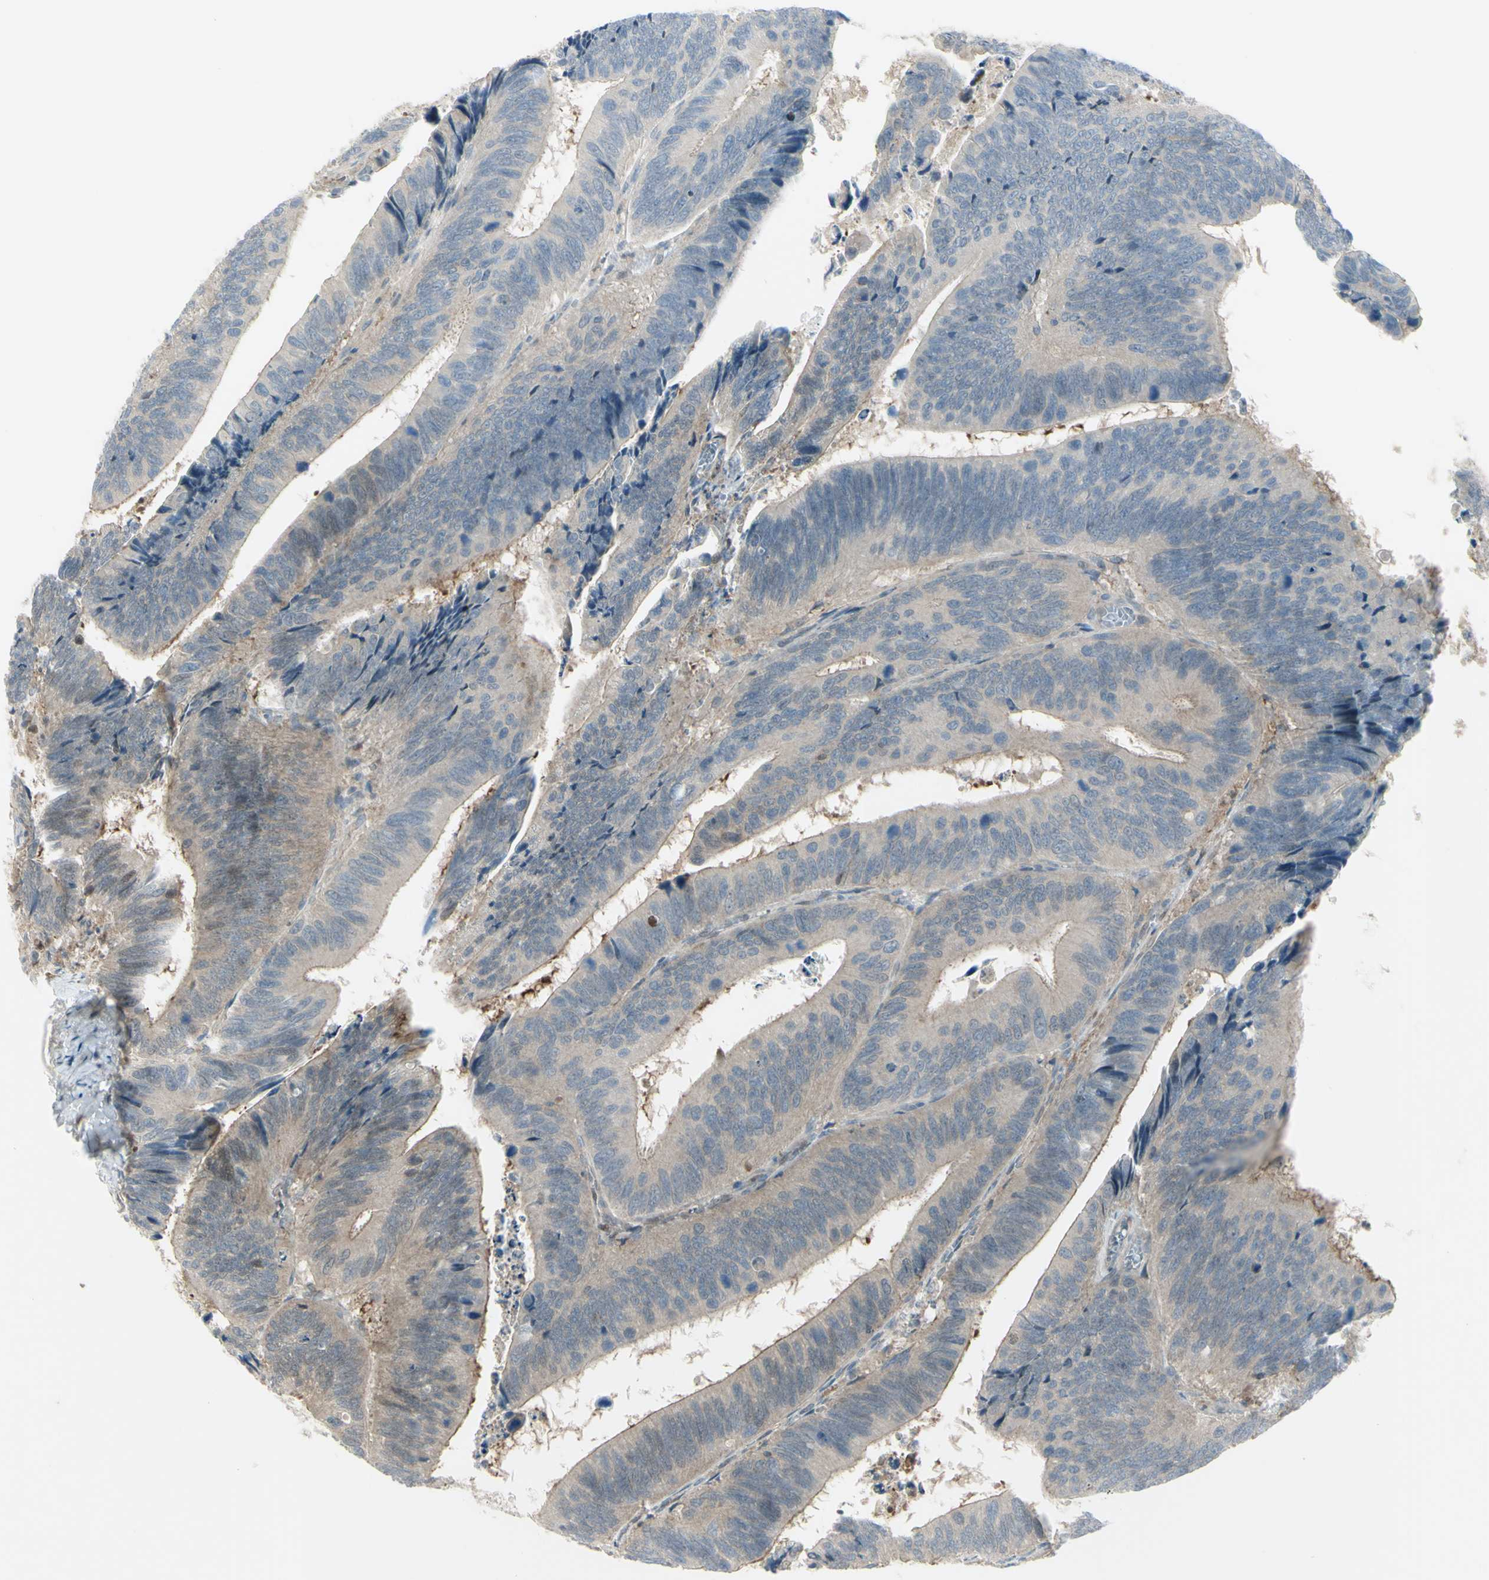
{"staining": {"intensity": "weak", "quantity": ">75%", "location": "cytoplasmic/membranous"}, "tissue": "colorectal cancer", "cell_type": "Tumor cells", "image_type": "cancer", "snomed": [{"axis": "morphology", "description": "Adenocarcinoma, NOS"}, {"axis": "topography", "description": "Colon"}], "caption": "IHC (DAB) staining of human colorectal cancer shows weak cytoplasmic/membranous protein positivity in about >75% of tumor cells. (IHC, brightfield microscopy, high magnification).", "gene": "C1orf159", "patient": {"sex": "male", "age": 72}}